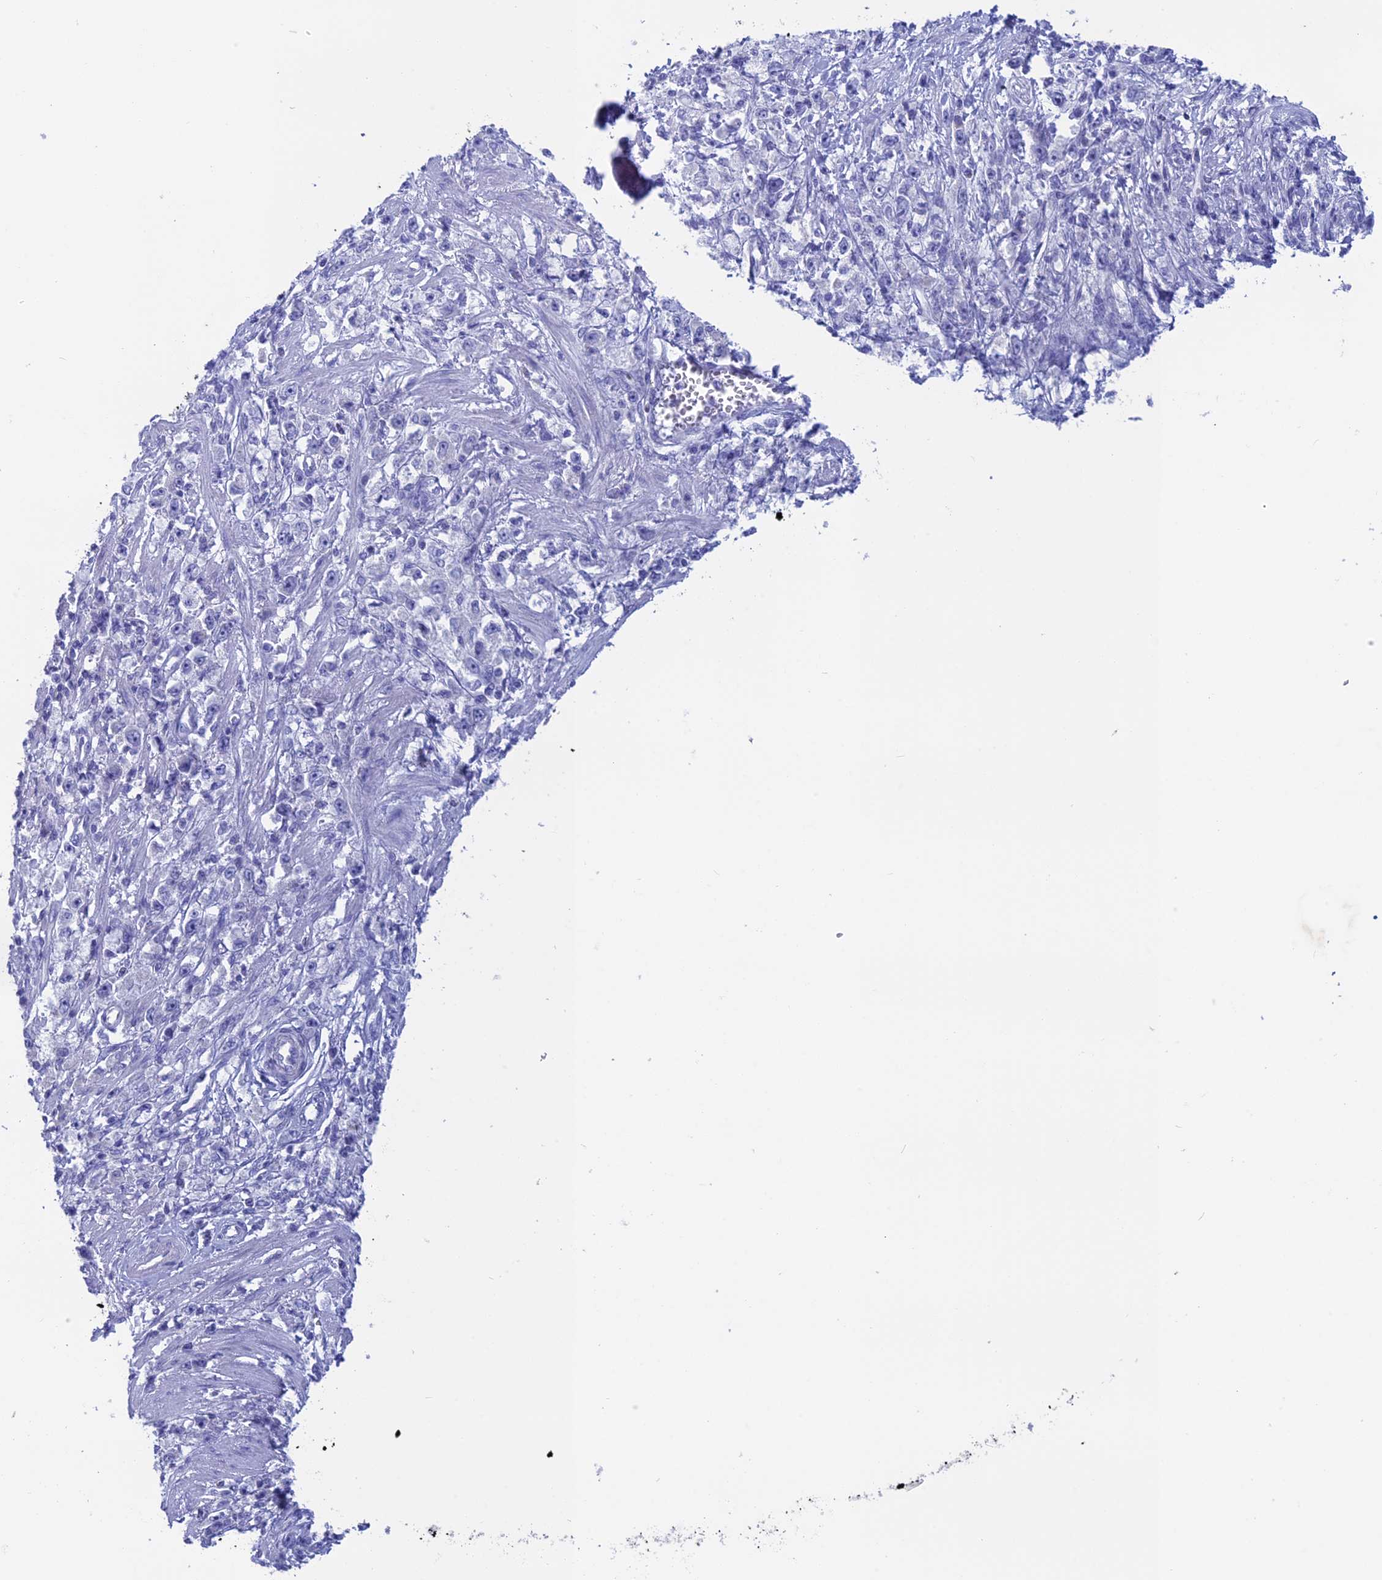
{"staining": {"intensity": "negative", "quantity": "none", "location": "none"}, "tissue": "stomach cancer", "cell_type": "Tumor cells", "image_type": "cancer", "snomed": [{"axis": "morphology", "description": "Adenocarcinoma, NOS"}, {"axis": "topography", "description": "Stomach"}], "caption": "Tumor cells show no significant staining in stomach adenocarcinoma.", "gene": "BTBD19", "patient": {"sex": "female", "age": 59}}